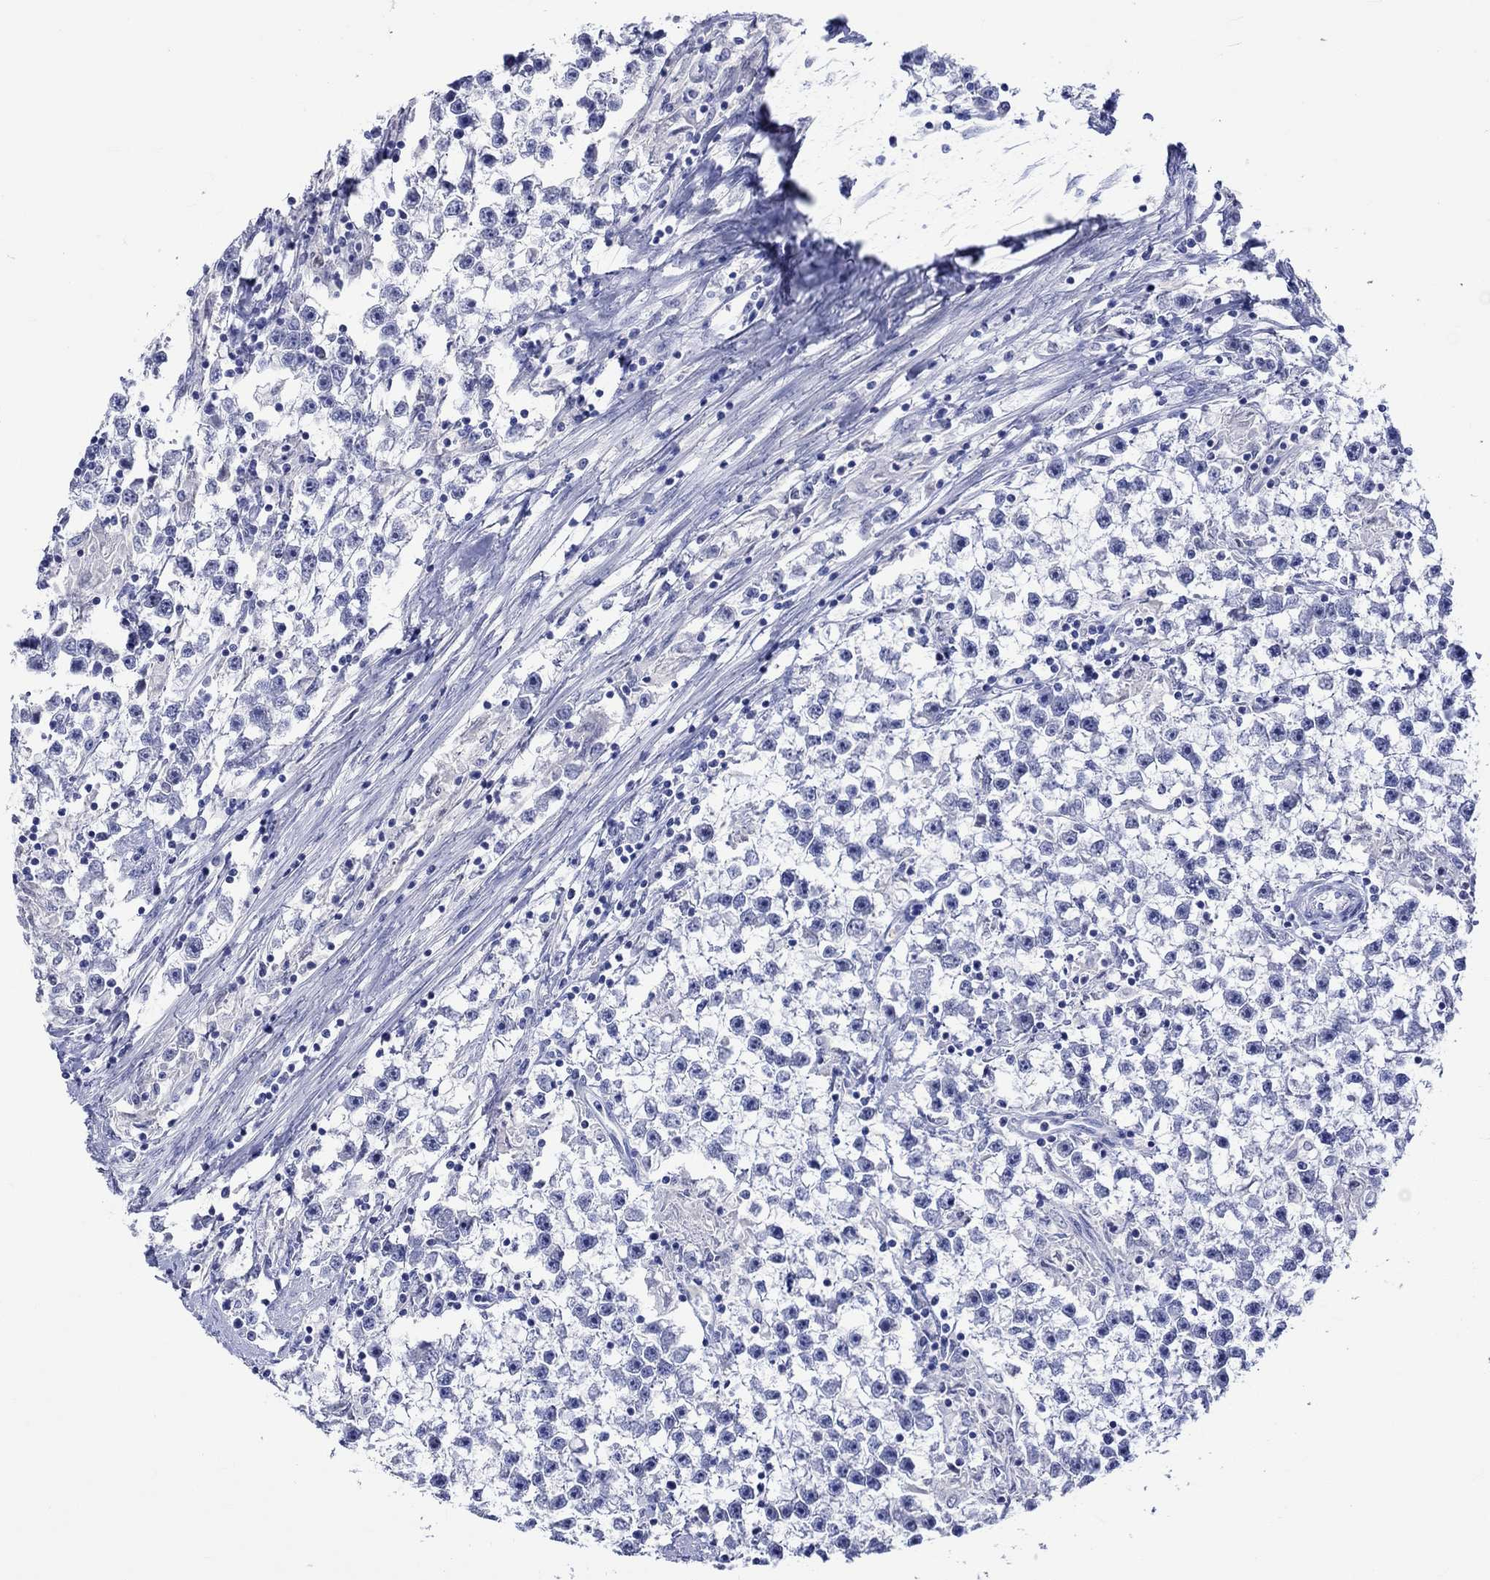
{"staining": {"intensity": "negative", "quantity": "none", "location": "none"}, "tissue": "testis cancer", "cell_type": "Tumor cells", "image_type": "cancer", "snomed": [{"axis": "morphology", "description": "Seminoma, NOS"}, {"axis": "topography", "description": "Testis"}], "caption": "Tumor cells are negative for protein expression in human testis cancer.", "gene": "KLHL35", "patient": {"sex": "male", "age": 59}}